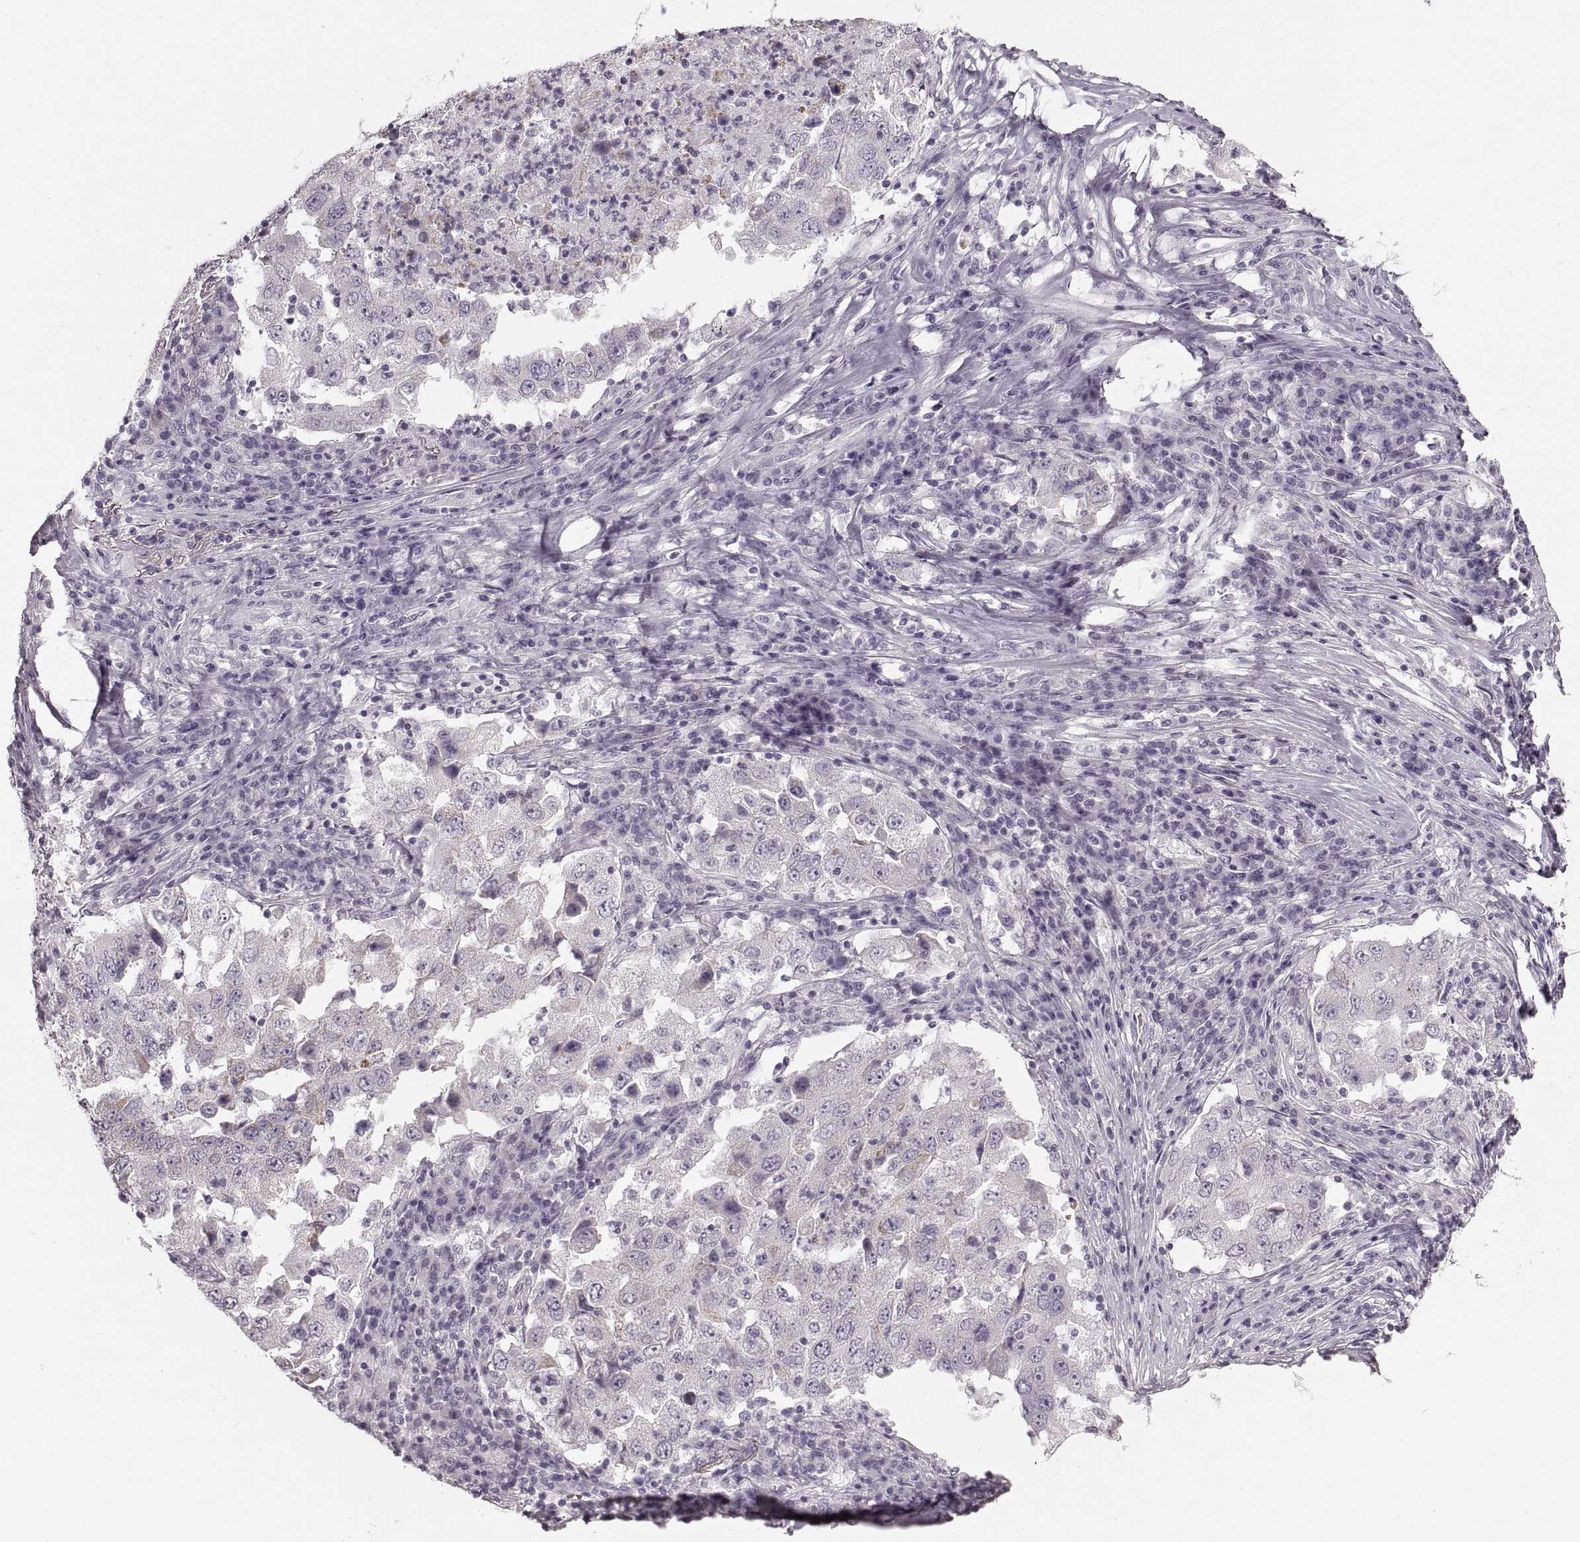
{"staining": {"intensity": "negative", "quantity": "none", "location": "none"}, "tissue": "lung cancer", "cell_type": "Tumor cells", "image_type": "cancer", "snomed": [{"axis": "morphology", "description": "Adenocarcinoma, NOS"}, {"axis": "topography", "description": "Lung"}], "caption": "This is an IHC photomicrograph of human adenocarcinoma (lung). There is no staining in tumor cells.", "gene": "CNTN1", "patient": {"sex": "male", "age": 73}}